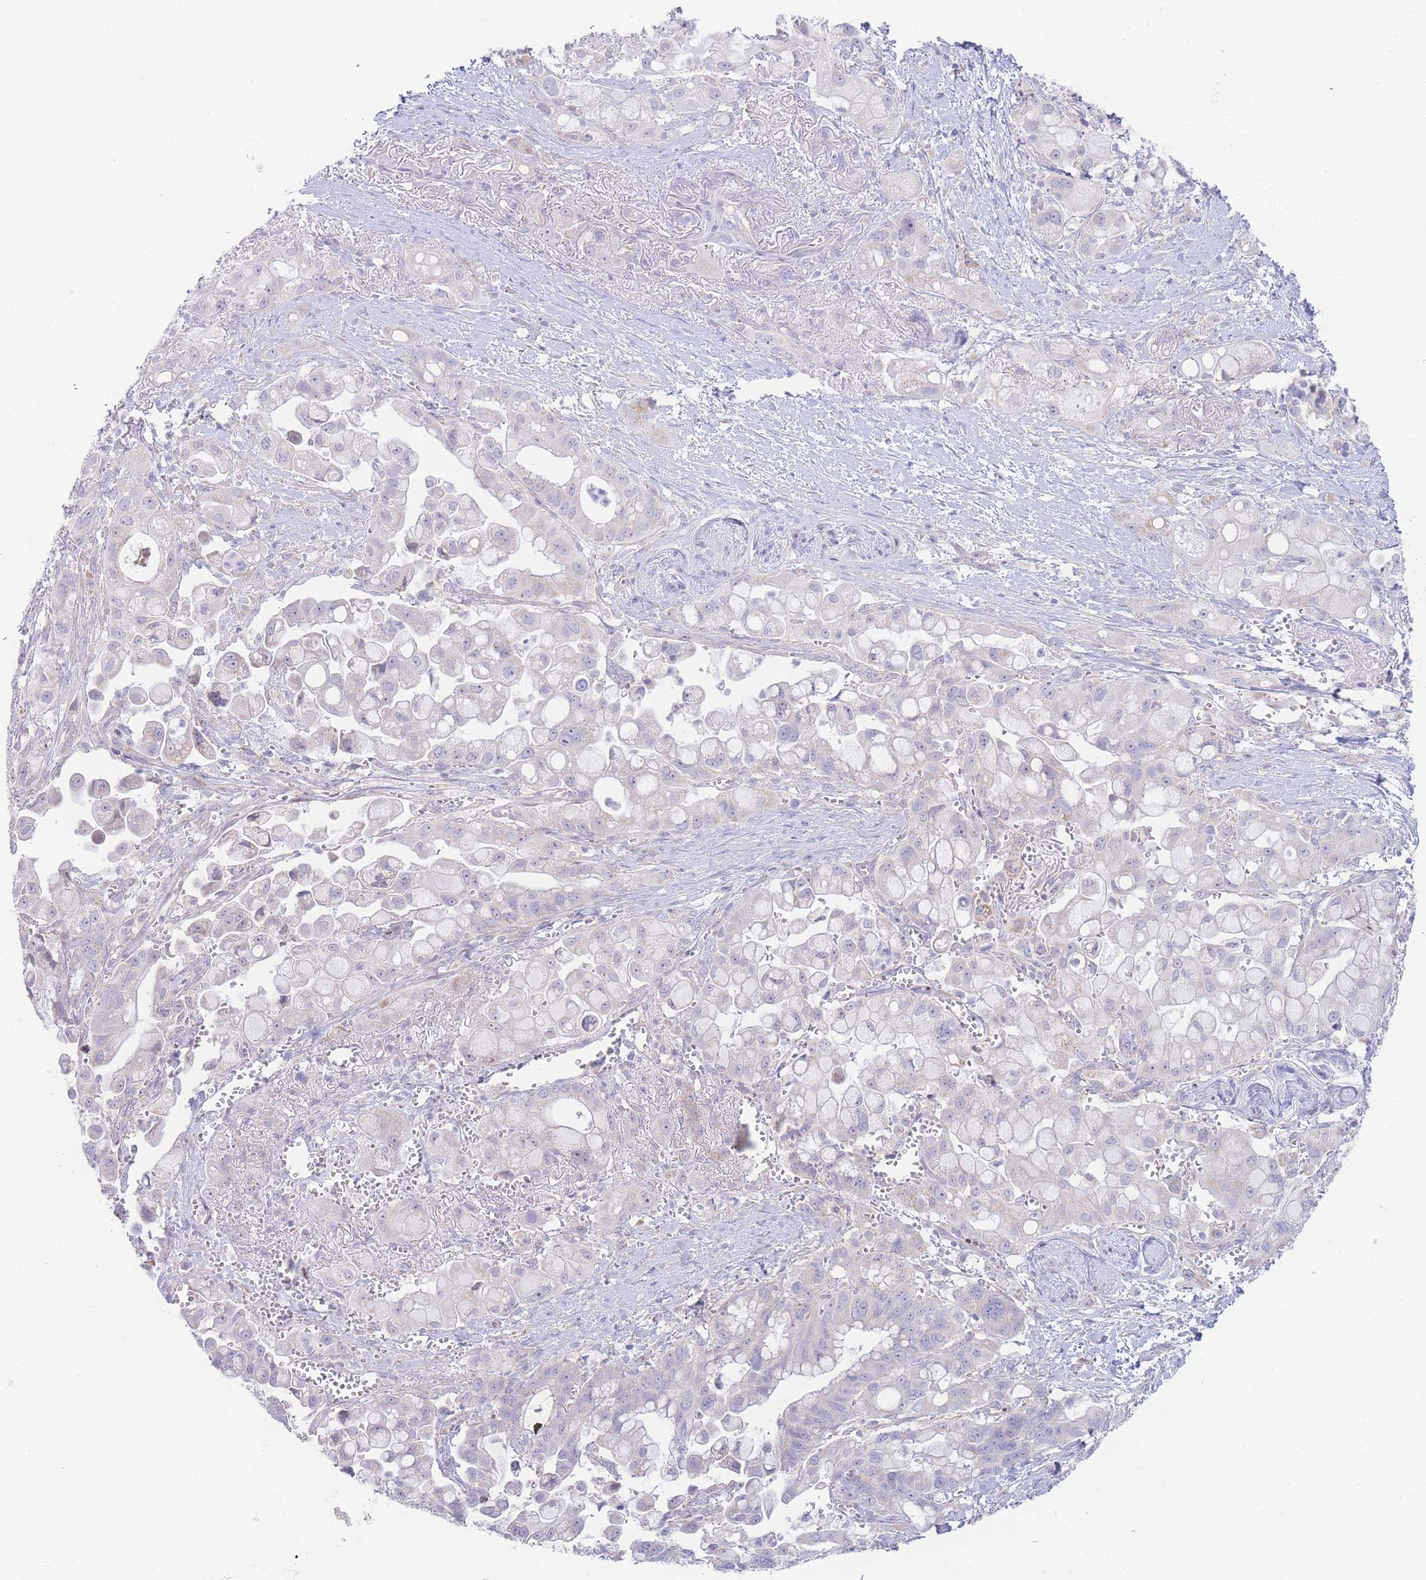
{"staining": {"intensity": "negative", "quantity": "none", "location": "none"}, "tissue": "pancreatic cancer", "cell_type": "Tumor cells", "image_type": "cancer", "snomed": [{"axis": "morphology", "description": "Adenocarcinoma, NOS"}, {"axis": "topography", "description": "Pancreas"}], "caption": "IHC of adenocarcinoma (pancreatic) displays no expression in tumor cells.", "gene": "GPAM", "patient": {"sex": "male", "age": 68}}